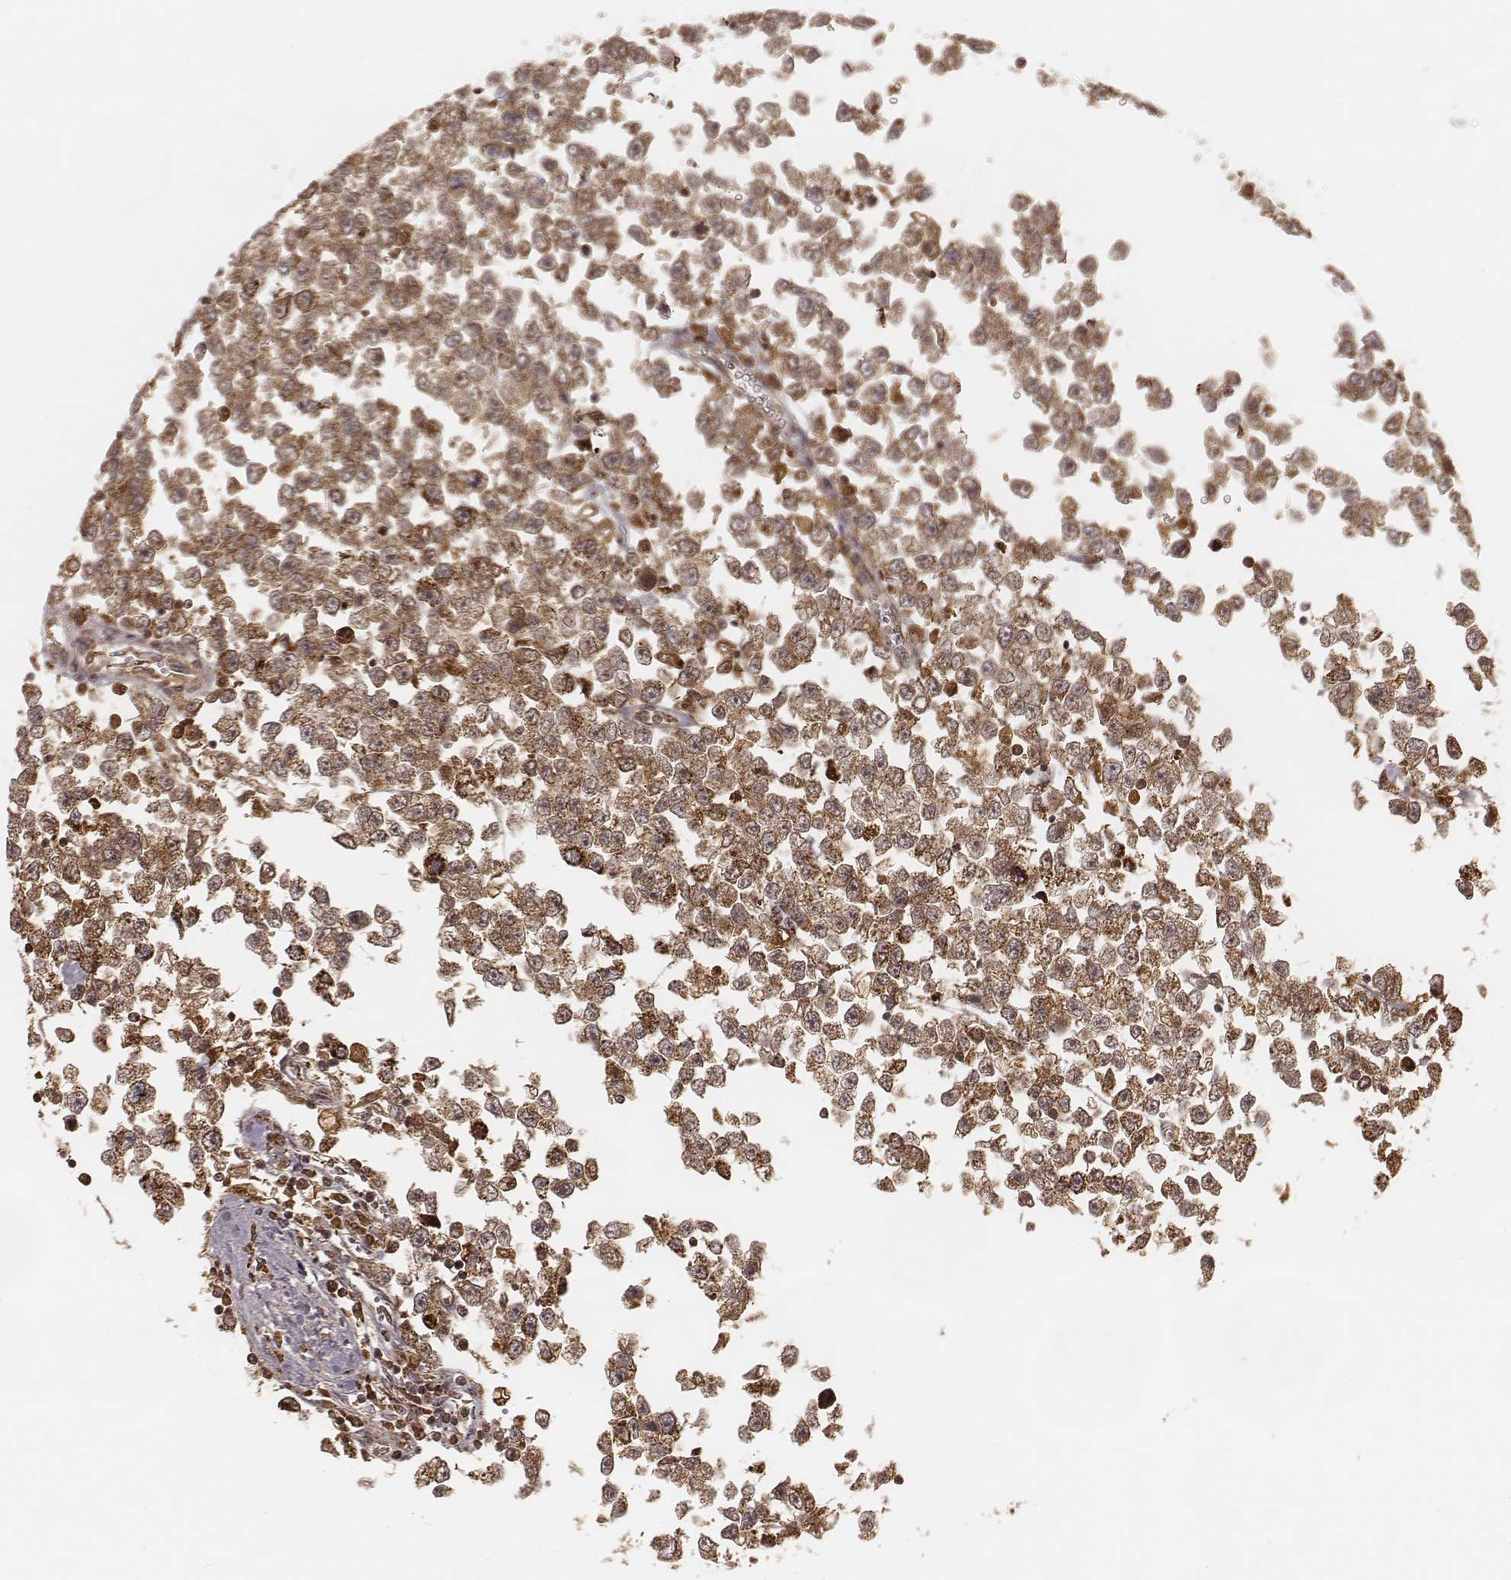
{"staining": {"intensity": "strong", "quantity": ">75%", "location": "cytoplasmic/membranous"}, "tissue": "testis cancer", "cell_type": "Tumor cells", "image_type": "cancer", "snomed": [{"axis": "morphology", "description": "Seminoma, NOS"}, {"axis": "topography", "description": "Testis"}], "caption": "The immunohistochemical stain shows strong cytoplasmic/membranous expression in tumor cells of testis seminoma tissue. (DAB (3,3'-diaminobenzidine) IHC, brown staining for protein, blue staining for nuclei).", "gene": "CS", "patient": {"sex": "male", "age": 34}}